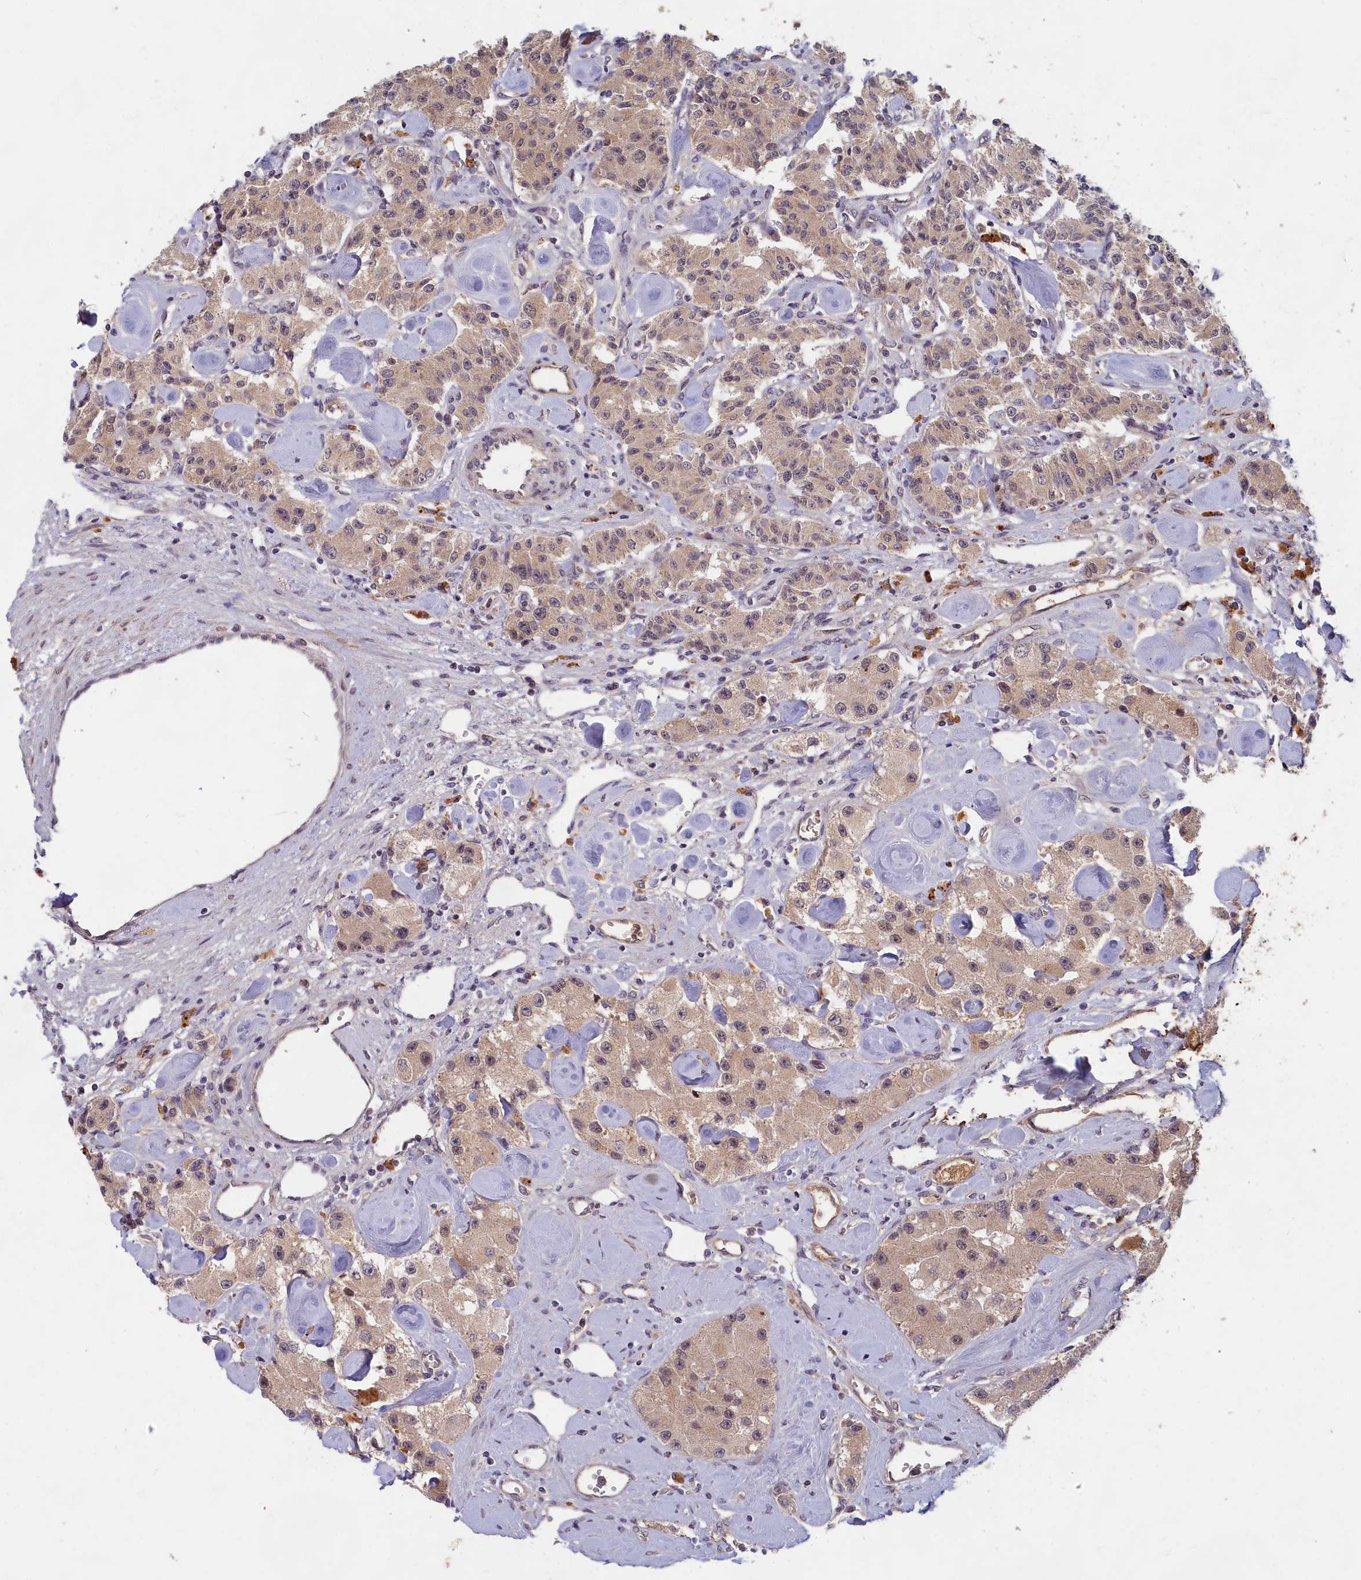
{"staining": {"intensity": "weak", "quantity": ">75%", "location": "cytoplasmic/membranous"}, "tissue": "carcinoid", "cell_type": "Tumor cells", "image_type": "cancer", "snomed": [{"axis": "morphology", "description": "Carcinoid, malignant, NOS"}, {"axis": "topography", "description": "Pancreas"}], "caption": "Immunohistochemistry staining of carcinoid (malignant), which exhibits low levels of weak cytoplasmic/membranous staining in about >75% of tumor cells indicating weak cytoplasmic/membranous protein positivity. The staining was performed using DAB (3,3'-diaminobenzidine) (brown) for protein detection and nuclei were counterstained in hematoxylin (blue).", "gene": "EARS2", "patient": {"sex": "male", "age": 41}}